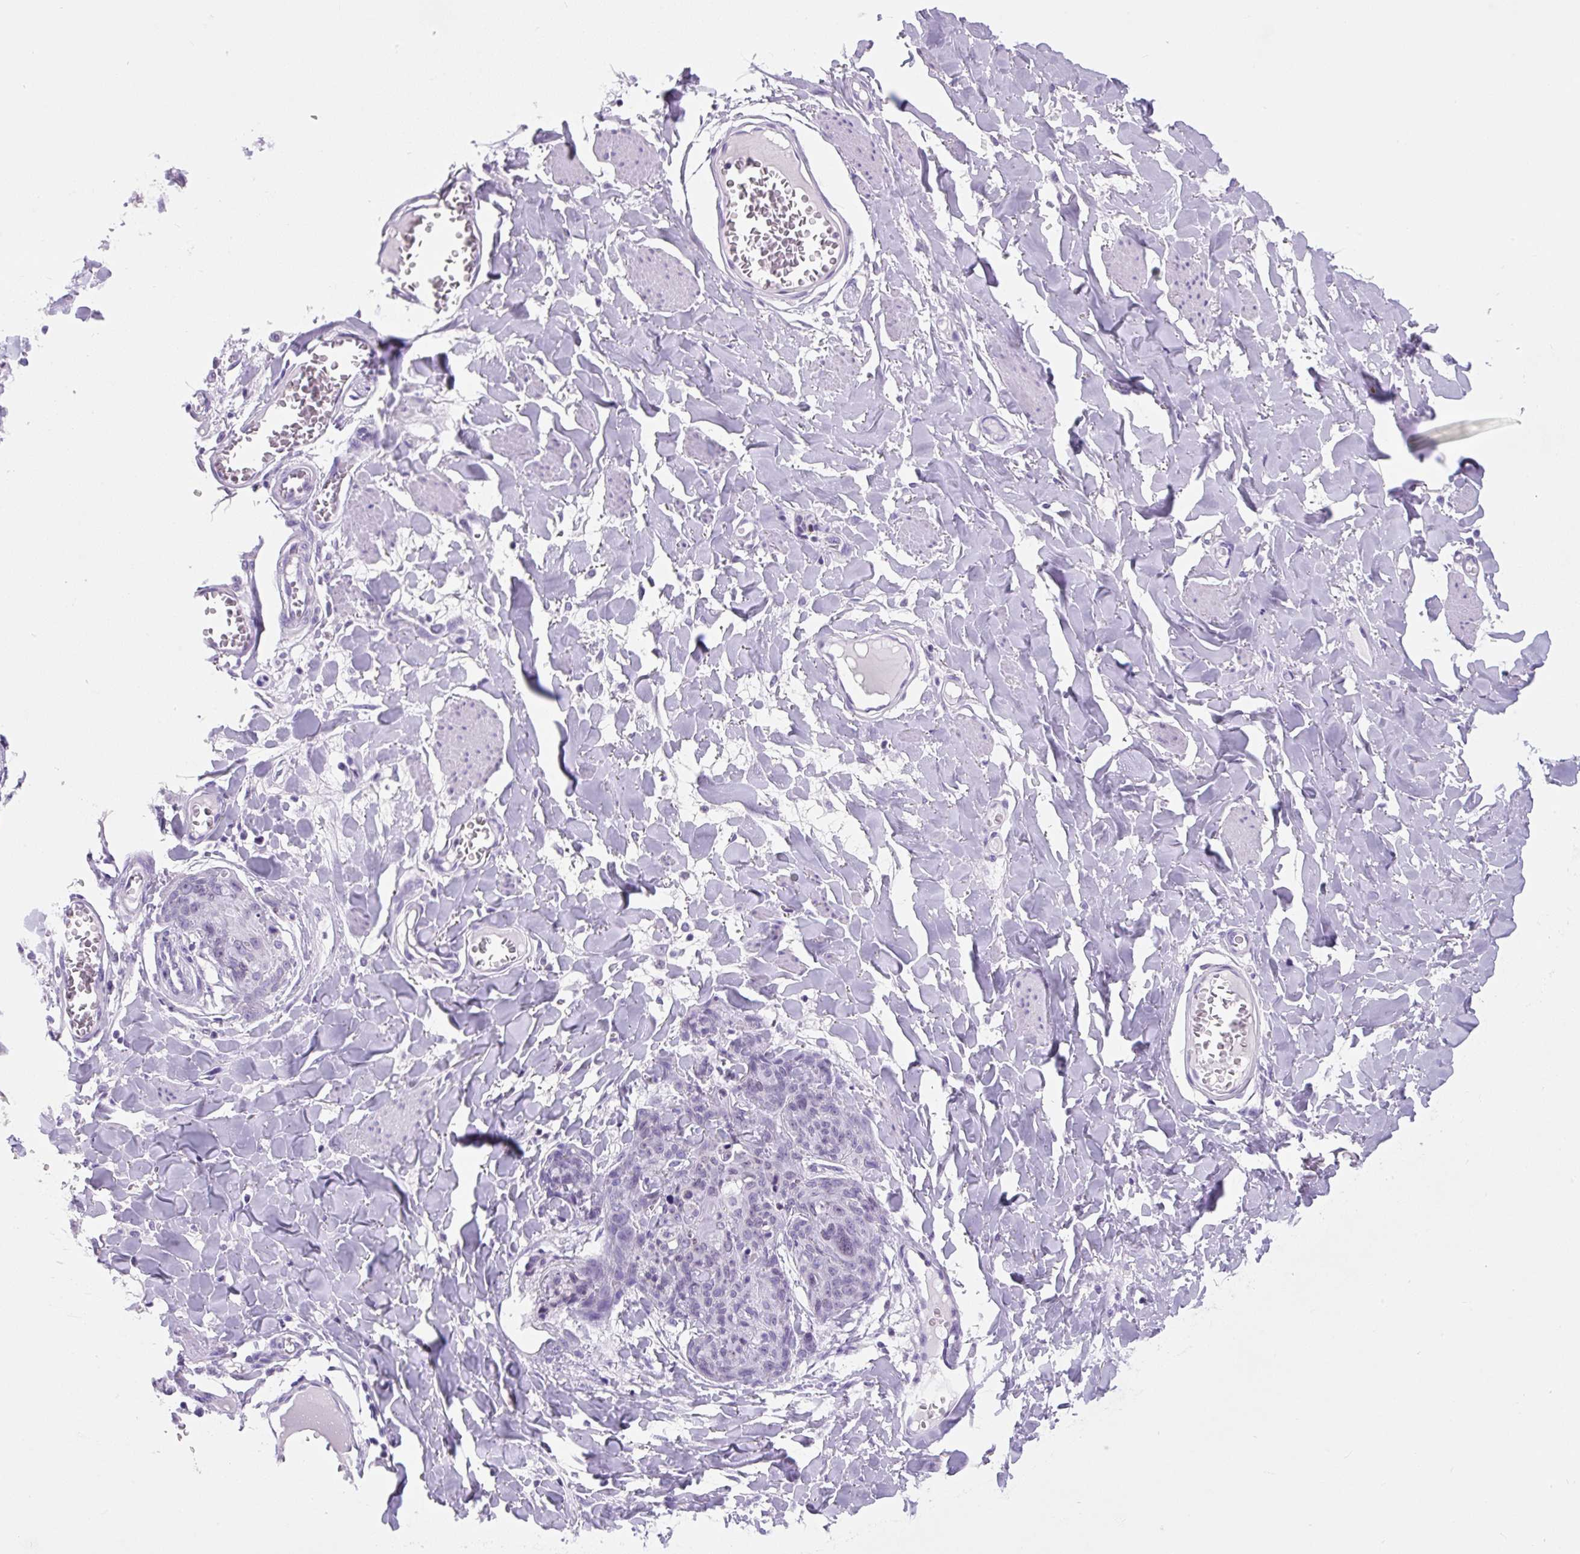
{"staining": {"intensity": "weak", "quantity": "<25%", "location": "nuclear"}, "tissue": "skin cancer", "cell_type": "Tumor cells", "image_type": "cancer", "snomed": [{"axis": "morphology", "description": "Squamous cell carcinoma, NOS"}, {"axis": "topography", "description": "Skin"}, {"axis": "topography", "description": "Vulva"}], "caption": "A micrograph of skin cancer (squamous cell carcinoma) stained for a protein displays no brown staining in tumor cells. (Brightfield microscopy of DAB immunohistochemistry at high magnification).", "gene": "VPREB1", "patient": {"sex": "female", "age": 85}}